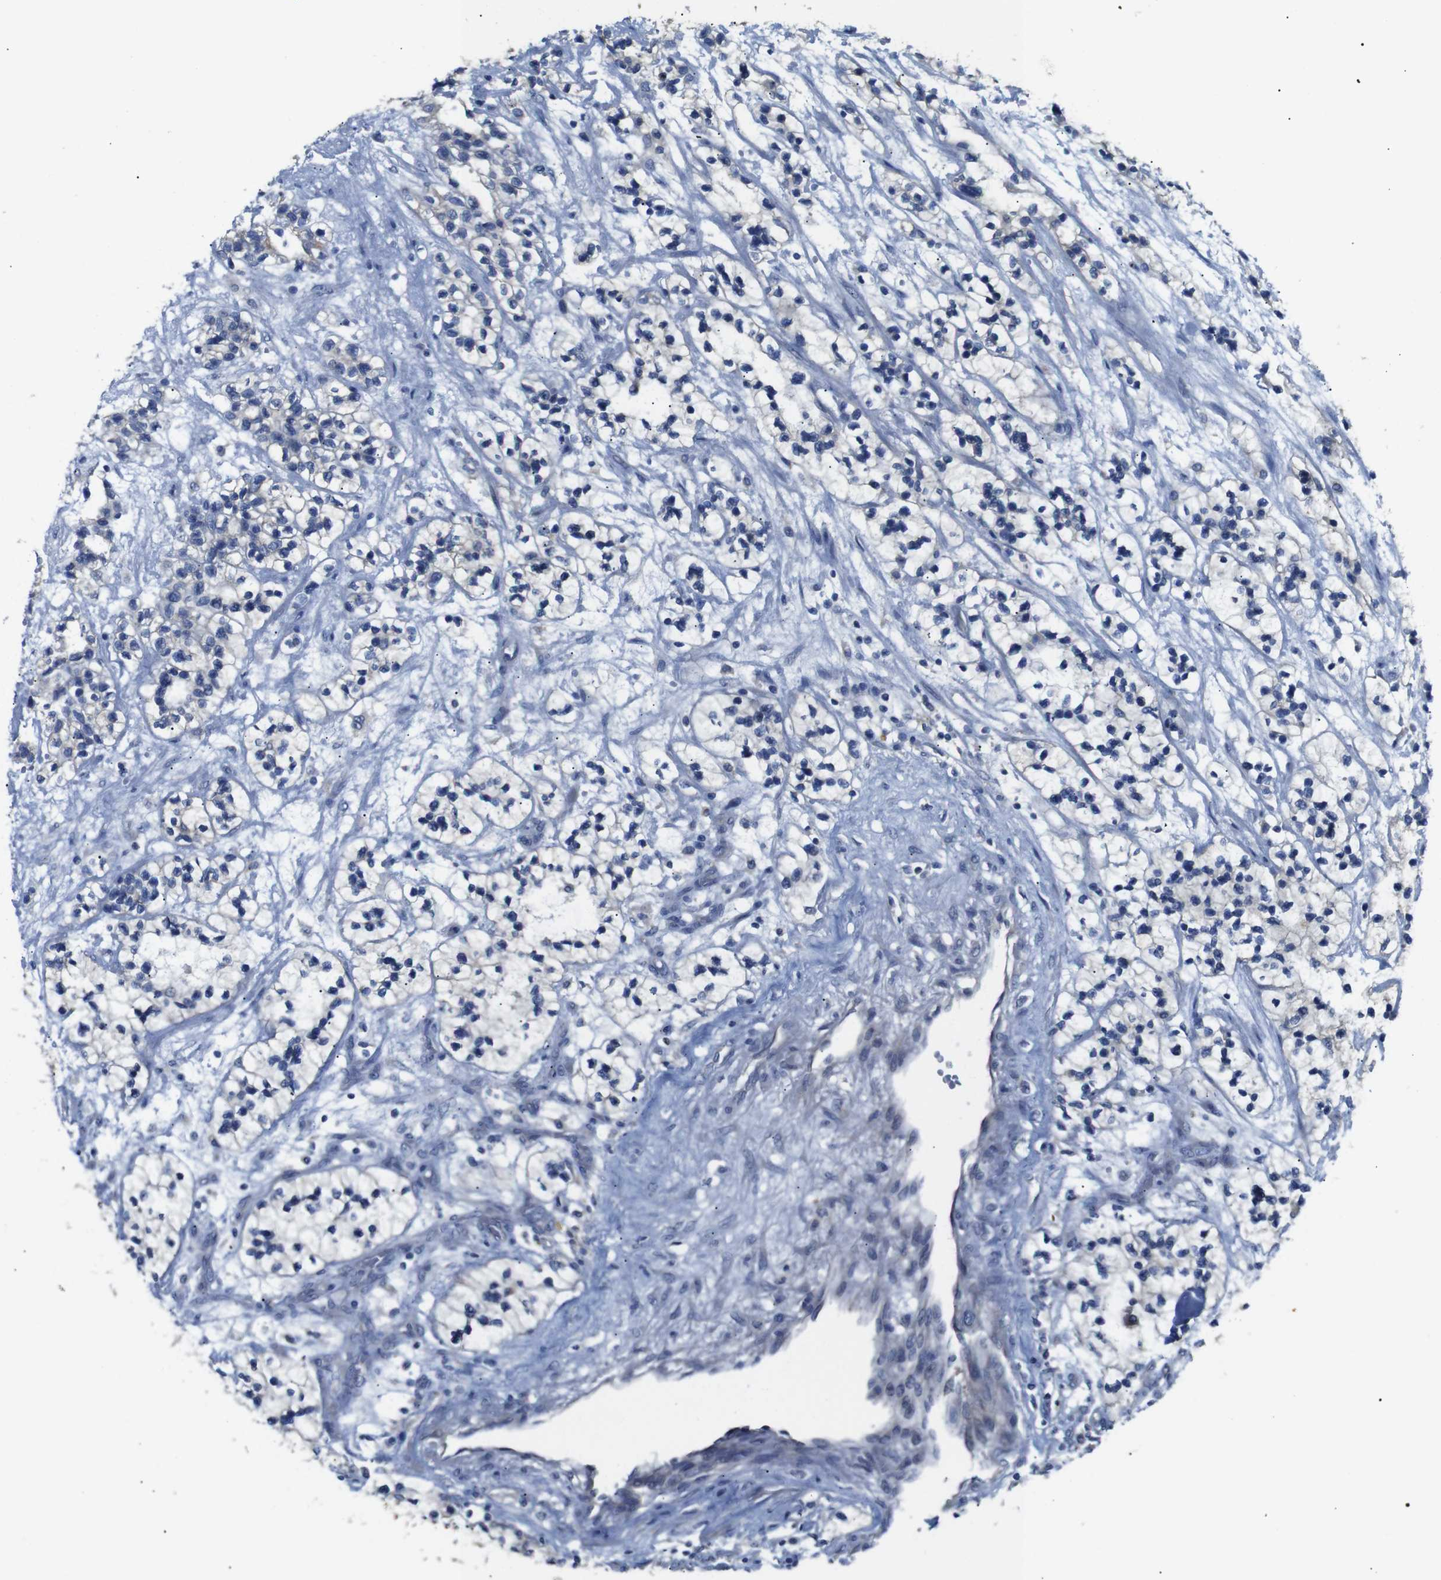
{"staining": {"intensity": "negative", "quantity": "none", "location": "none"}, "tissue": "renal cancer", "cell_type": "Tumor cells", "image_type": "cancer", "snomed": [{"axis": "morphology", "description": "Adenocarcinoma, NOS"}, {"axis": "topography", "description": "Kidney"}], "caption": "IHC of renal cancer (adenocarcinoma) exhibits no staining in tumor cells.", "gene": "ALOX15", "patient": {"sex": "female", "age": 57}}